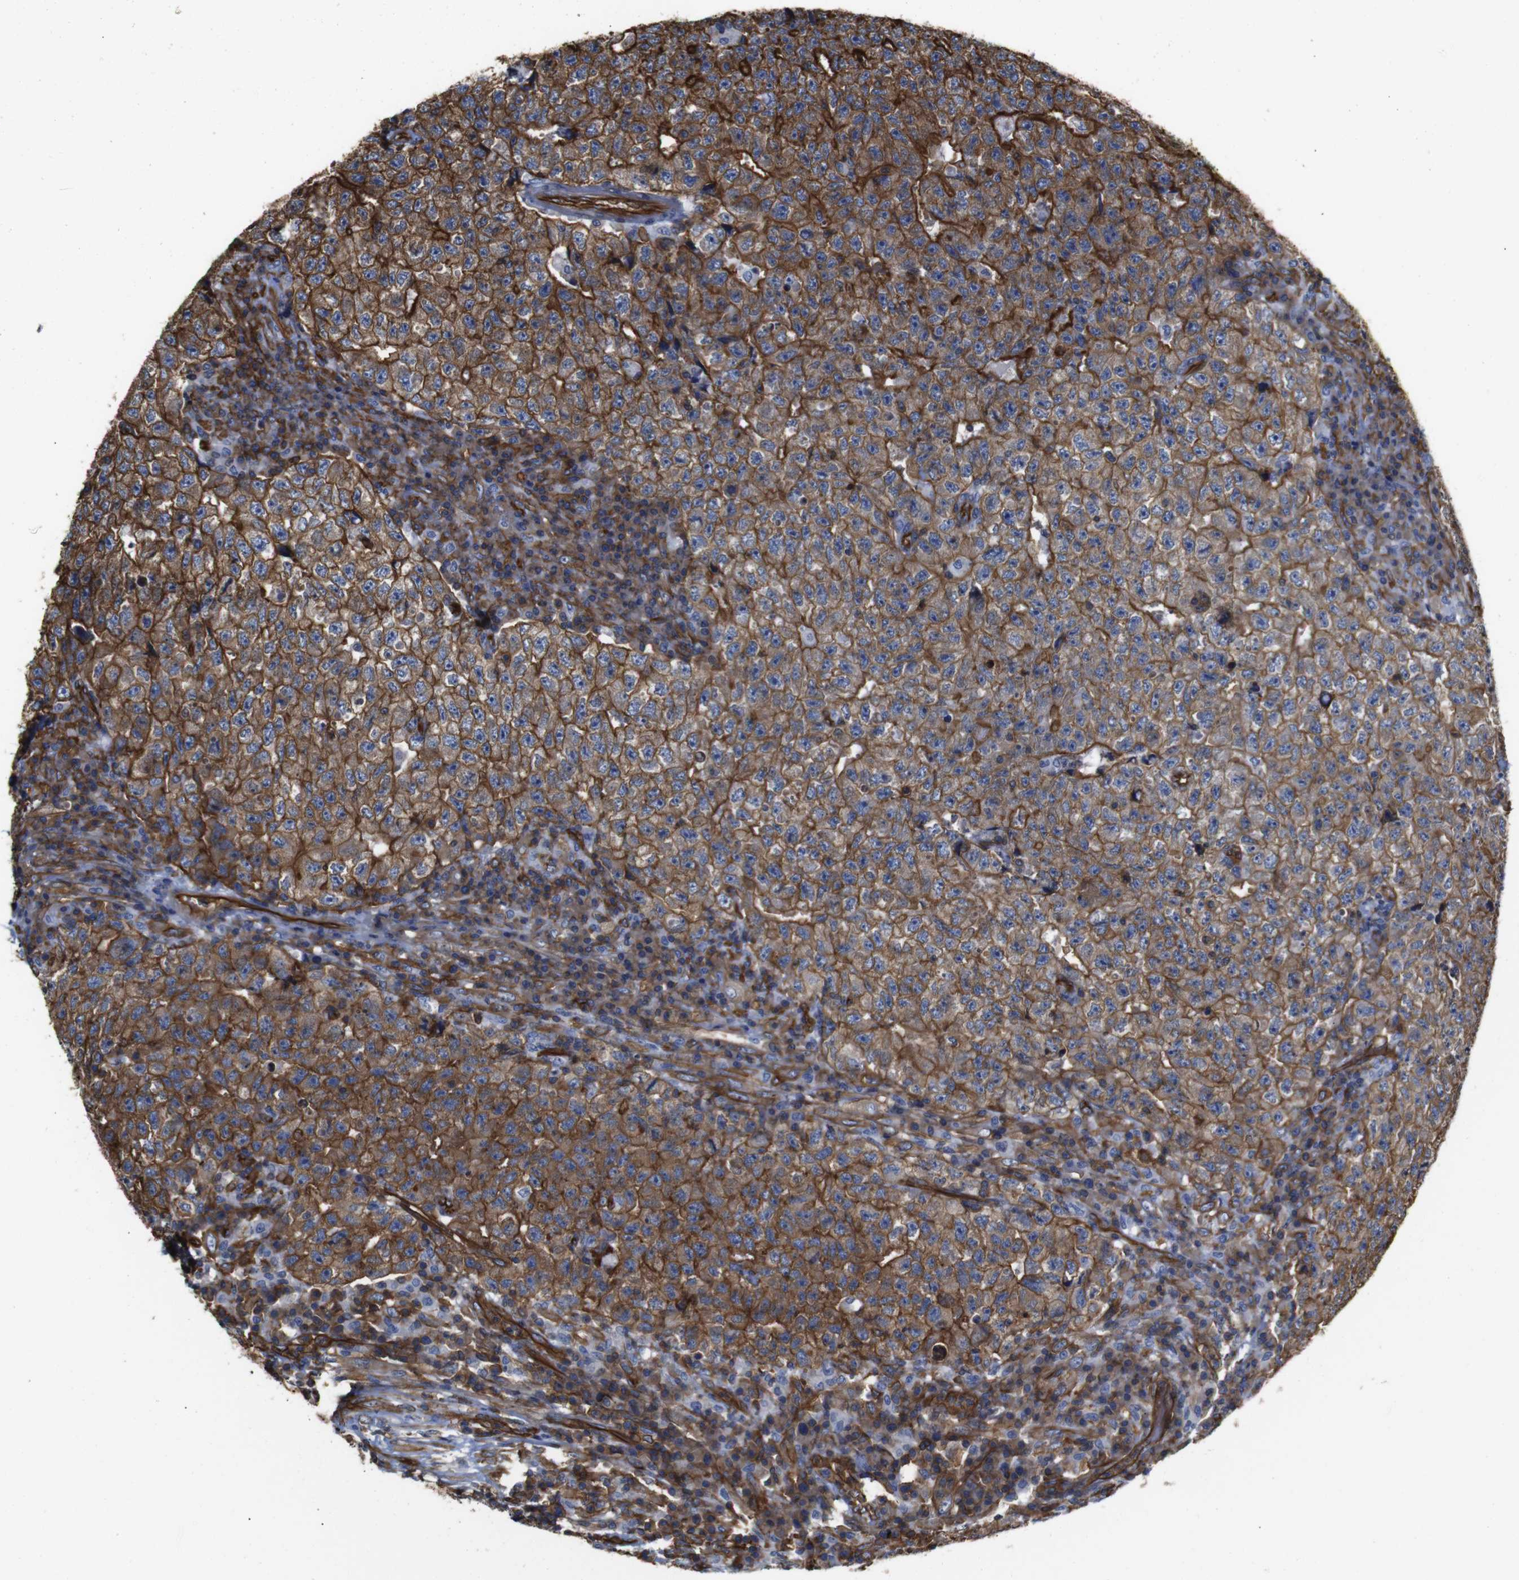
{"staining": {"intensity": "moderate", "quantity": ">75%", "location": "cytoplasmic/membranous"}, "tissue": "testis cancer", "cell_type": "Tumor cells", "image_type": "cancer", "snomed": [{"axis": "morphology", "description": "Necrosis, NOS"}, {"axis": "morphology", "description": "Carcinoma, Embryonal, NOS"}, {"axis": "topography", "description": "Testis"}], "caption": "The micrograph reveals staining of testis embryonal carcinoma, revealing moderate cytoplasmic/membranous protein positivity (brown color) within tumor cells.", "gene": "SPTBN1", "patient": {"sex": "male", "age": 19}}